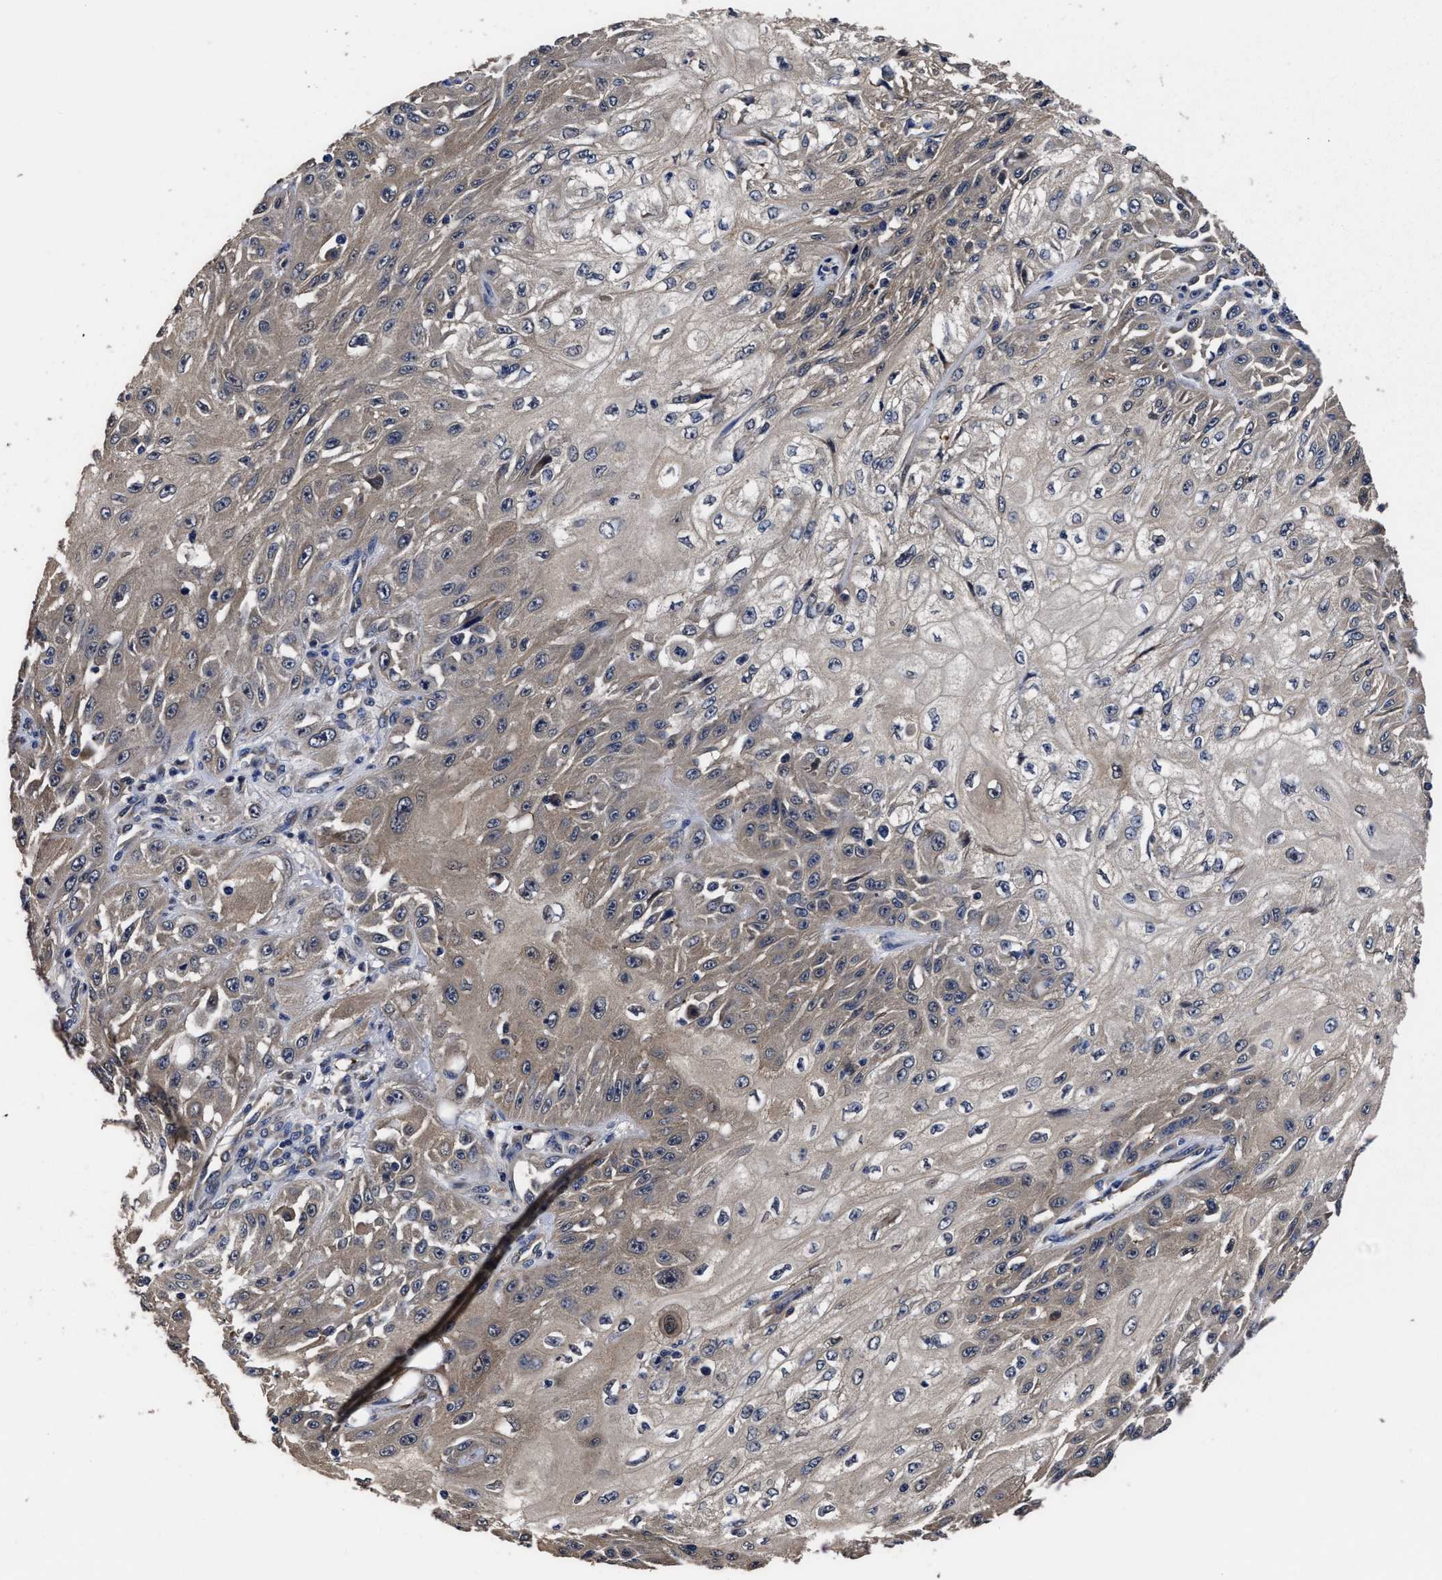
{"staining": {"intensity": "weak", "quantity": "25%-75%", "location": "cytoplasmic/membranous"}, "tissue": "skin cancer", "cell_type": "Tumor cells", "image_type": "cancer", "snomed": [{"axis": "morphology", "description": "Squamous cell carcinoma, NOS"}, {"axis": "morphology", "description": "Squamous cell carcinoma, metastatic, NOS"}, {"axis": "topography", "description": "Skin"}, {"axis": "topography", "description": "Lymph node"}], "caption": "Skin metastatic squamous cell carcinoma was stained to show a protein in brown. There is low levels of weak cytoplasmic/membranous positivity in approximately 25%-75% of tumor cells.", "gene": "SOCS5", "patient": {"sex": "male", "age": 75}}